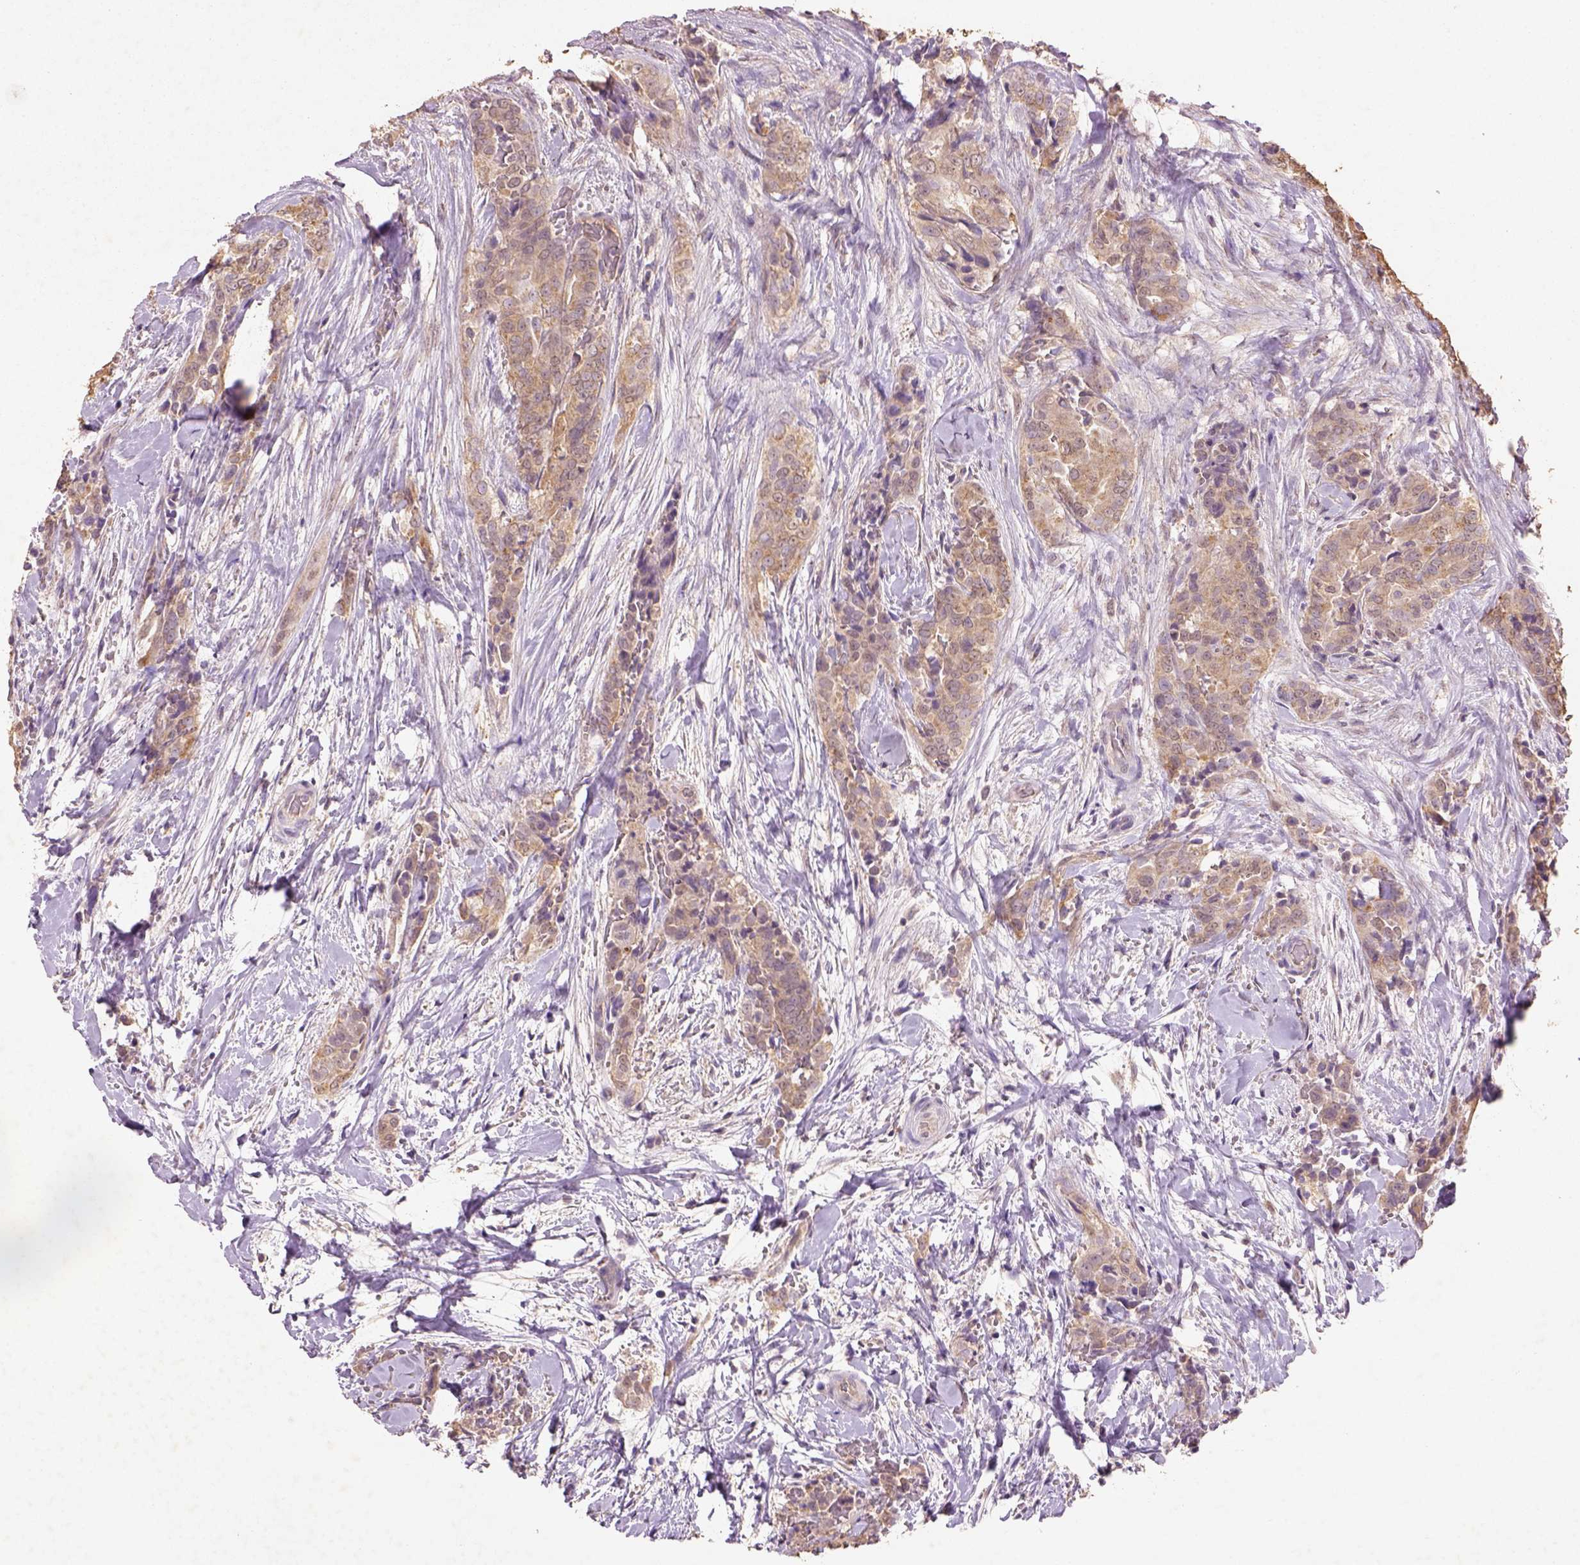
{"staining": {"intensity": "moderate", "quantity": ">75%", "location": "cytoplasmic/membranous"}, "tissue": "thyroid cancer", "cell_type": "Tumor cells", "image_type": "cancer", "snomed": [{"axis": "morphology", "description": "Papillary adenocarcinoma, NOS"}, {"axis": "topography", "description": "Thyroid gland"}], "caption": "The image shows immunohistochemical staining of papillary adenocarcinoma (thyroid). There is moderate cytoplasmic/membranous positivity is seen in about >75% of tumor cells.", "gene": "AP2B1", "patient": {"sex": "male", "age": 61}}